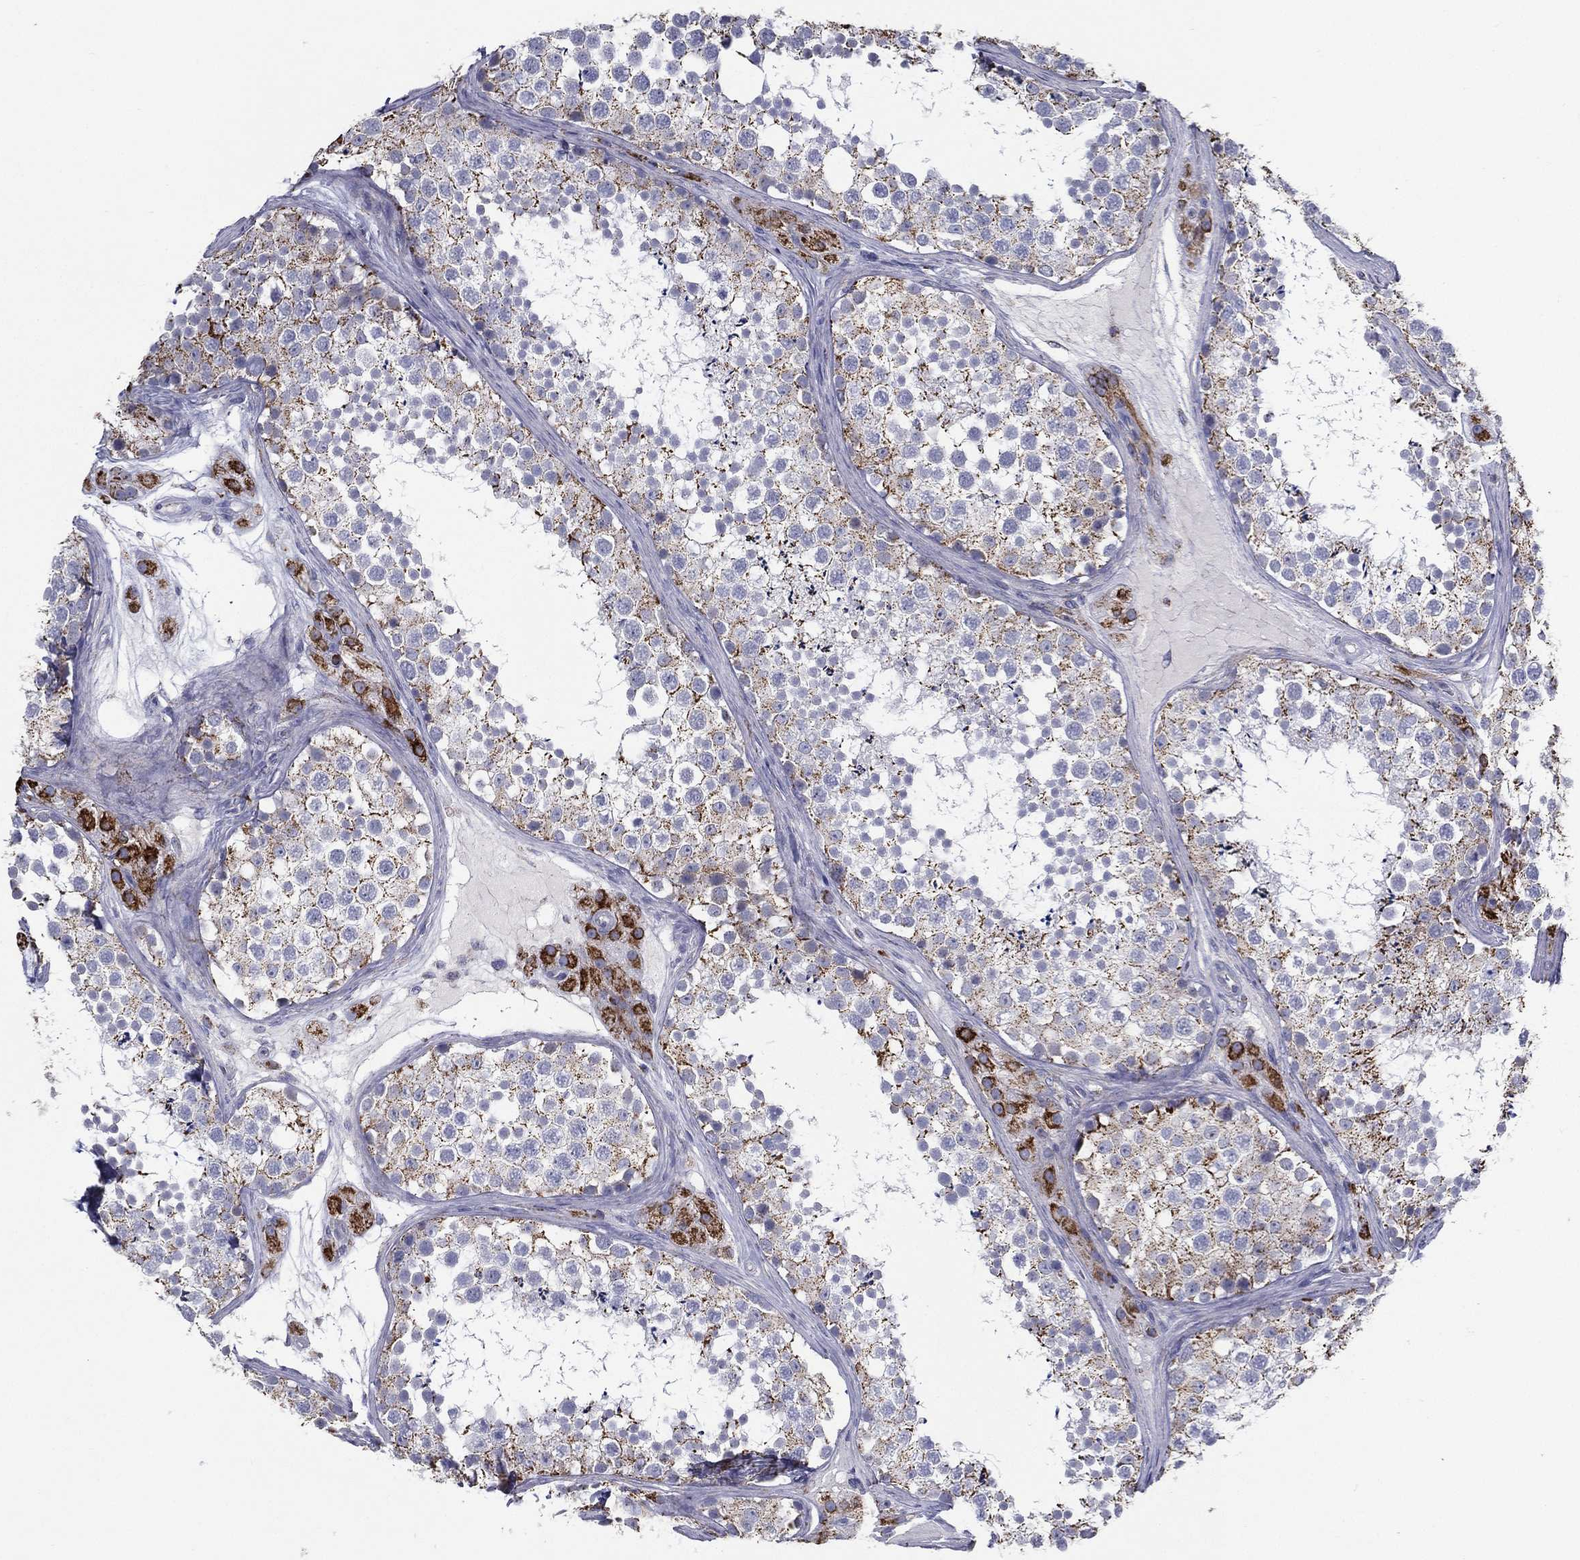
{"staining": {"intensity": "strong", "quantity": "<25%", "location": "cytoplasmic/membranous"}, "tissue": "testis", "cell_type": "Cells in seminiferous ducts", "image_type": "normal", "snomed": [{"axis": "morphology", "description": "Normal tissue, NOS"}, {"axis": "topography", "description": "Testis"}], "caption": "Immunohistochemical staining of benign human testis shows medium levels of strong cytoplasmic/membranous expression in approximately <25% of cells in seminiferous ducts. The staining was performed using DAB (3,3'-diaminobenzidine) to visualize the protein expression in brown, while the nuclei were stained in blue with hematoxylin (Magnification: 20x).", "gene": "SFXN1", "patient": {"sex": "male", "age": 41}}